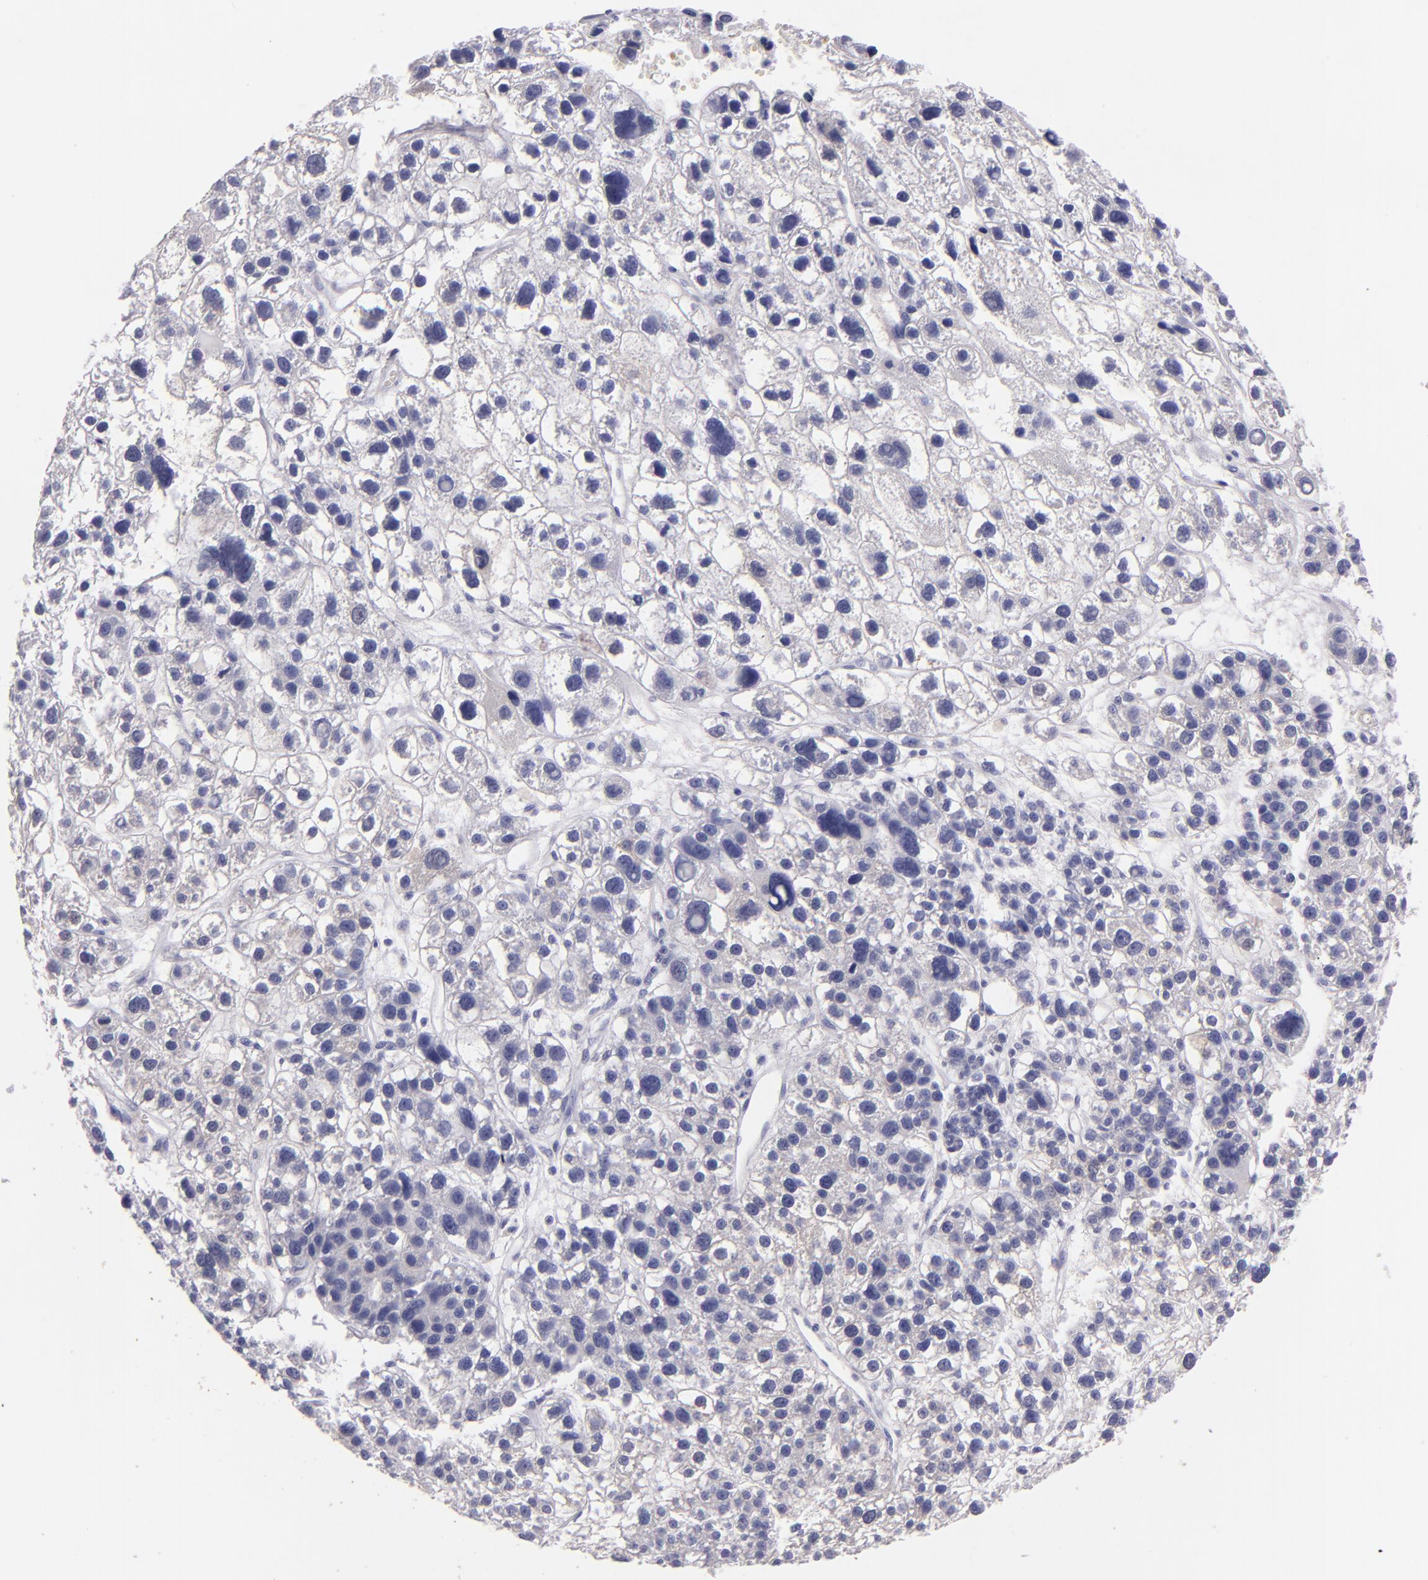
{"staining": {"intensity": "negative", "quantity": "none", "location": "none"}, "tissue": "liver cancer", "cell_type": "Tumor cells", "image_type": "cancer", "snomed": [{"axis": "morphology", "description": "Carcinoma, Hepatocellular, NOS"}, {"axis": "topography", "description": "Liver"}], "caption": "Protein analysis of liver cancer (hepatocellular carcinoma) exhibits no significant staining in tumor cells. (Immunohistochemistry, brightfield microscopy, high magnification).", "gene": "MUC5AC", "patient": {"sex": "female", "age": 85}}